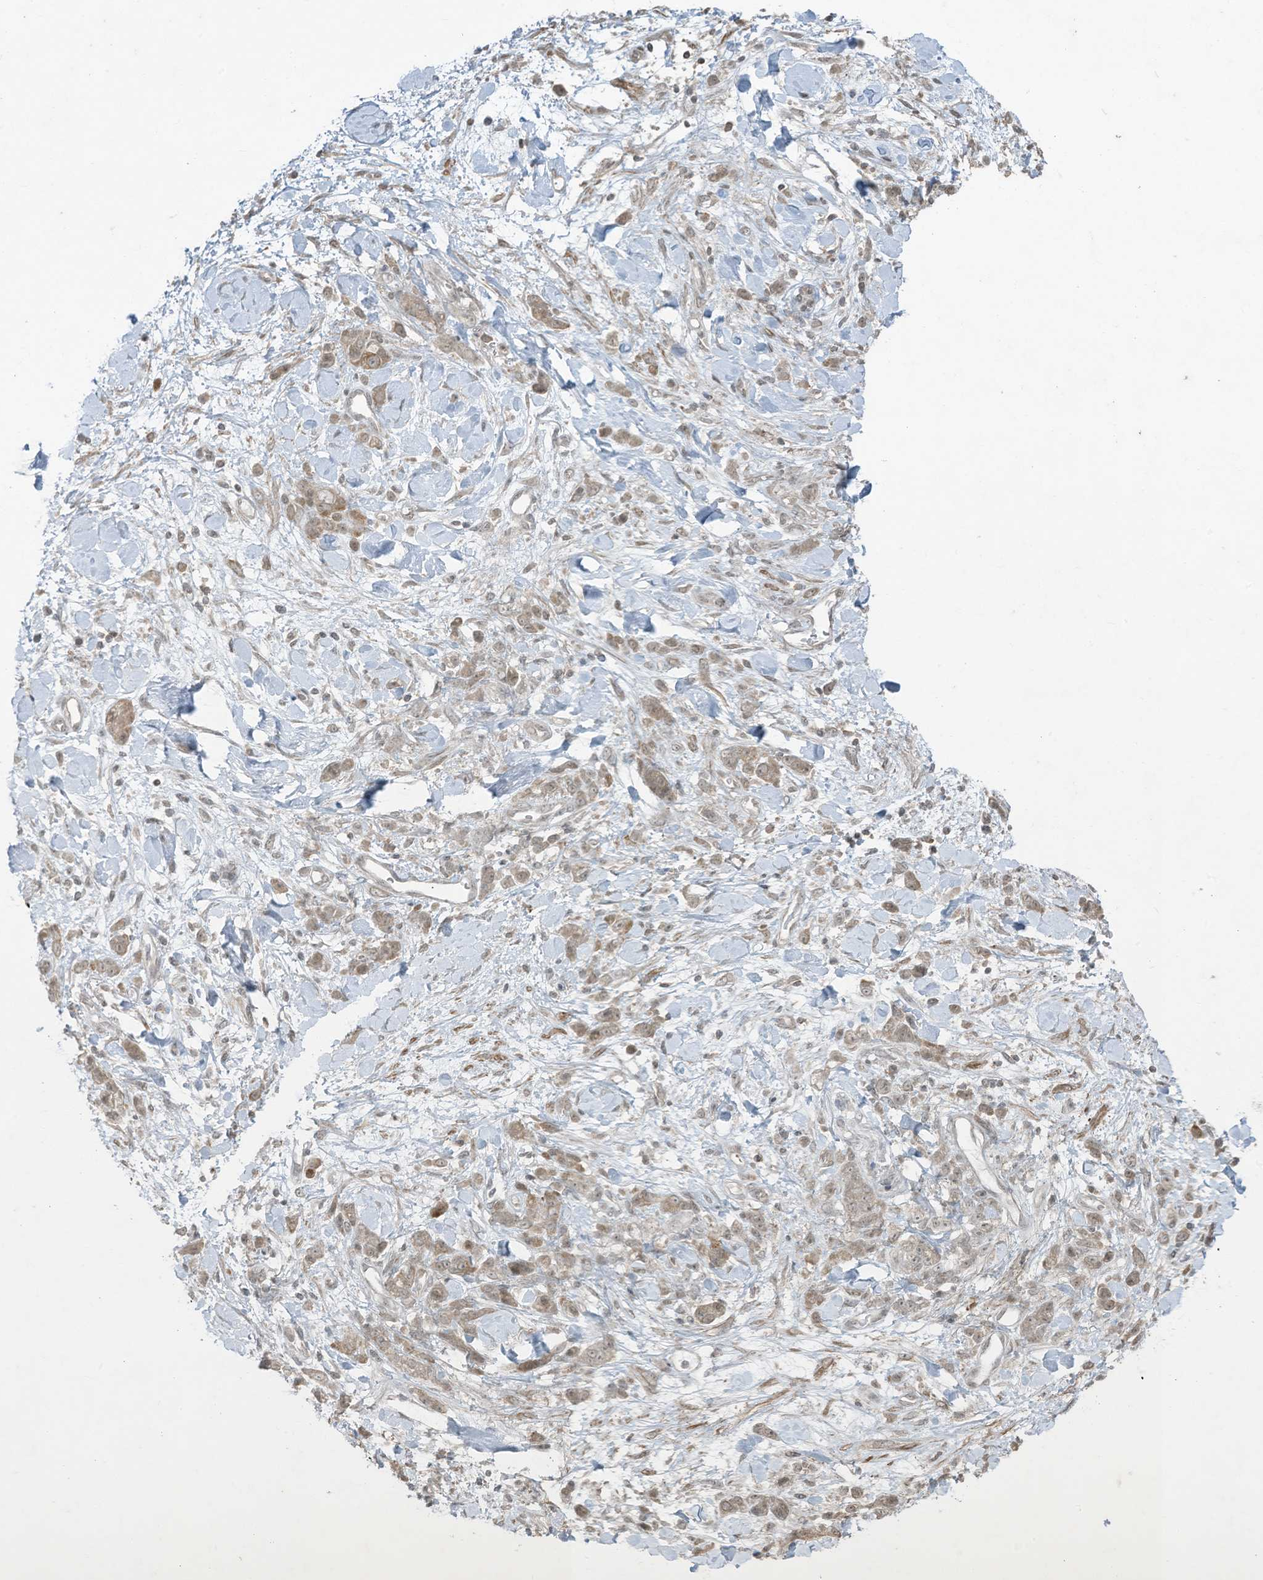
{"staining": {"intensity": "weak", "quantity": "25%-75%", "location": "cytoplasmic/membranous,nuclear"}, "tissue": "stomach cancer", "cell_type": "Tumor cells", "image_type": "cancer", "snomed": [{"axis": "morphology", "description": "Normal tissue, NOS"}, {"axis": "morphology", "description": "Adenocarcinoma, NOS"}, {"axis": "topography", "description": "Stomach"}], "caption": "Protein expression analysis of human stomach cancer (adenocarcinoma) reveals weak cytoplasmic/membranous and nuclear expression in about 25%-75% of tumor cells.", "gene": "ZNF263", "patient": {"sex": "male", "age": 82}}